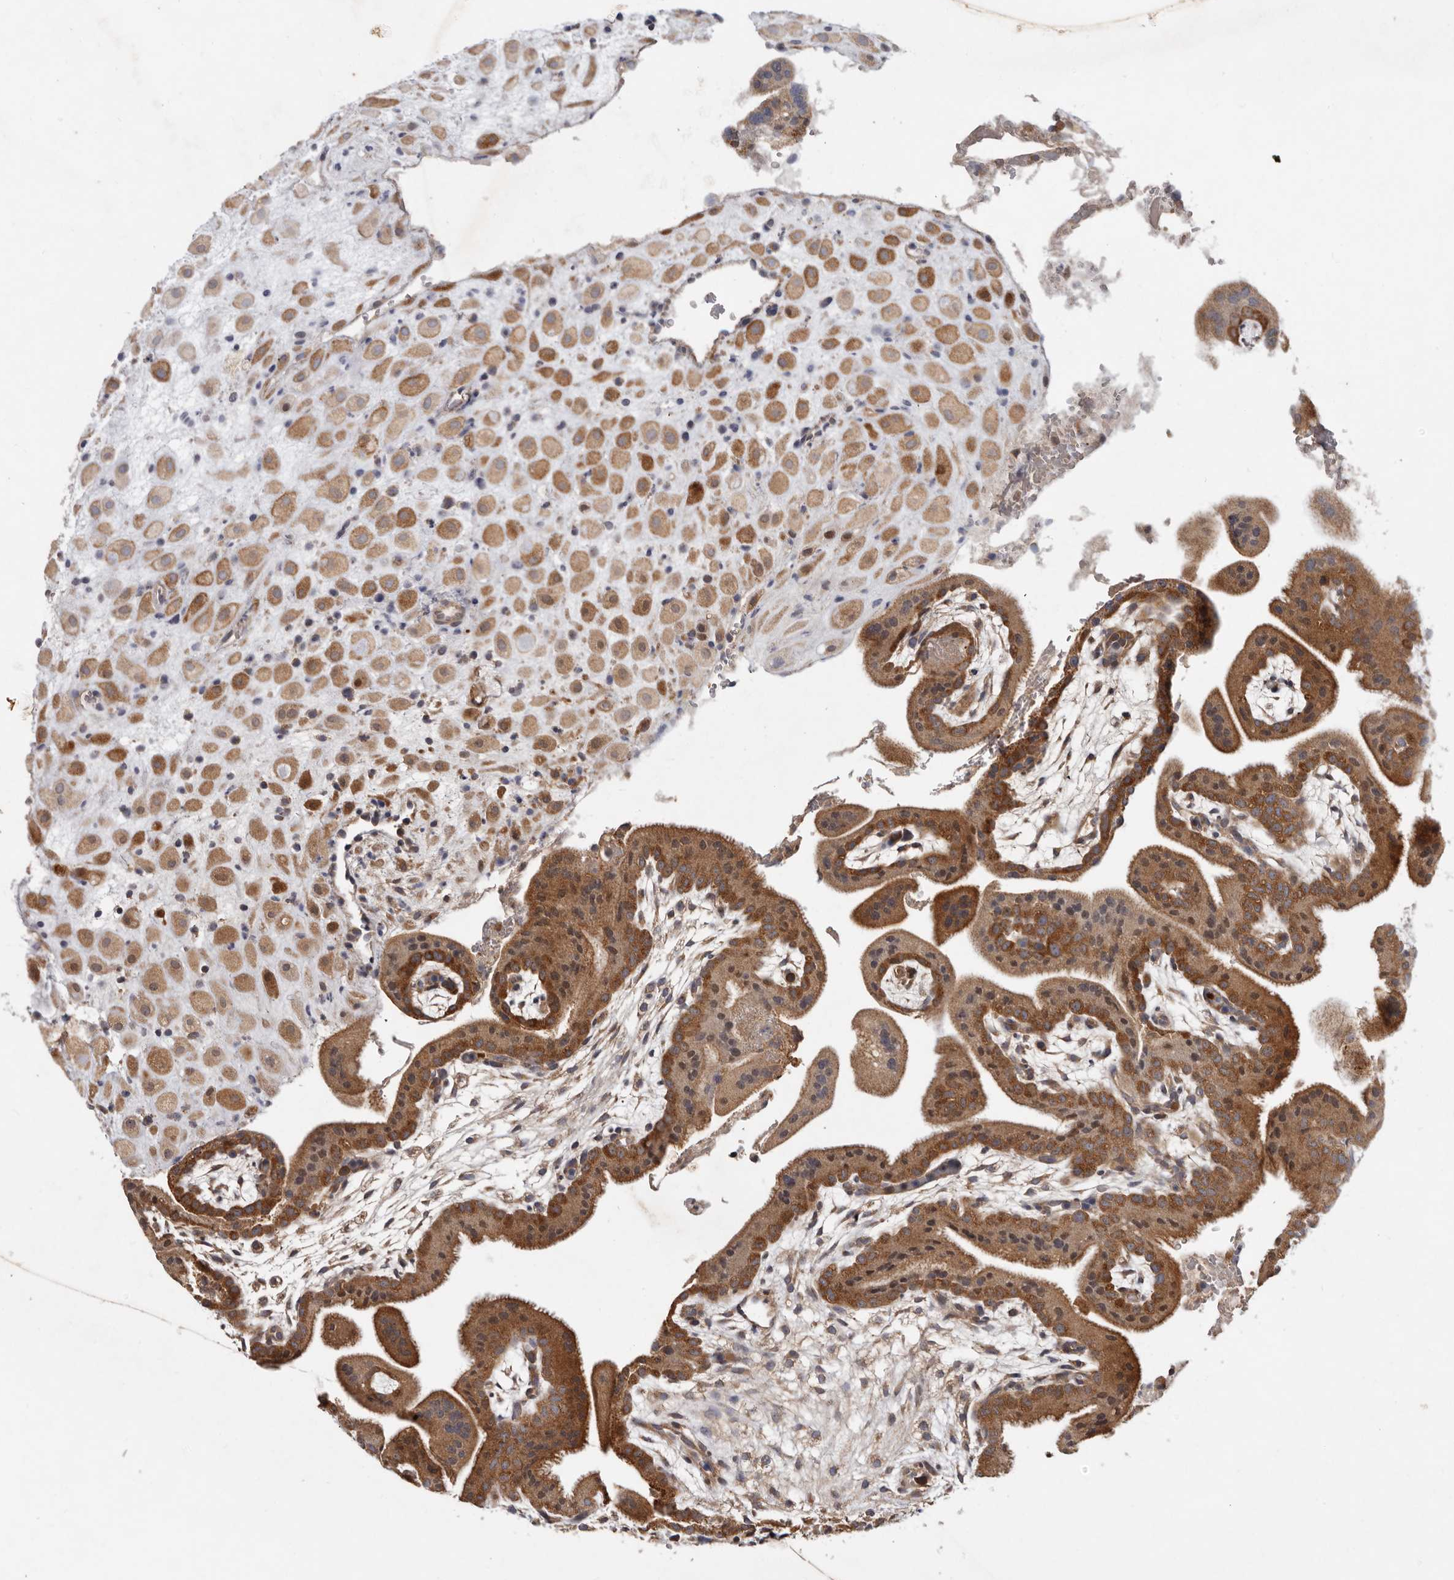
{"staining": {"intensity": "moderate", "quantity": "25%-75%", "location": "cytoplasmic/membranous"}, "tissue": "placenta", "cell_type": "Decidual cells", "image_type": "normal", "snomed": [{"axis": "morphology", "description": "Normal tissue, NOS"}, {"axis": "topography", "description": "Placenta"}], "caption": "A brown stain labels moderate cytoplasmic/membranous expression of a protein in decidual cells of unremarkable placenta. (DAB (3,3'-diaminobenzidine) = brown stain, brightfield microscopy at high magnification).", "gene": "GOT1L1", "patient": {"sex": "female", "age": 35}}